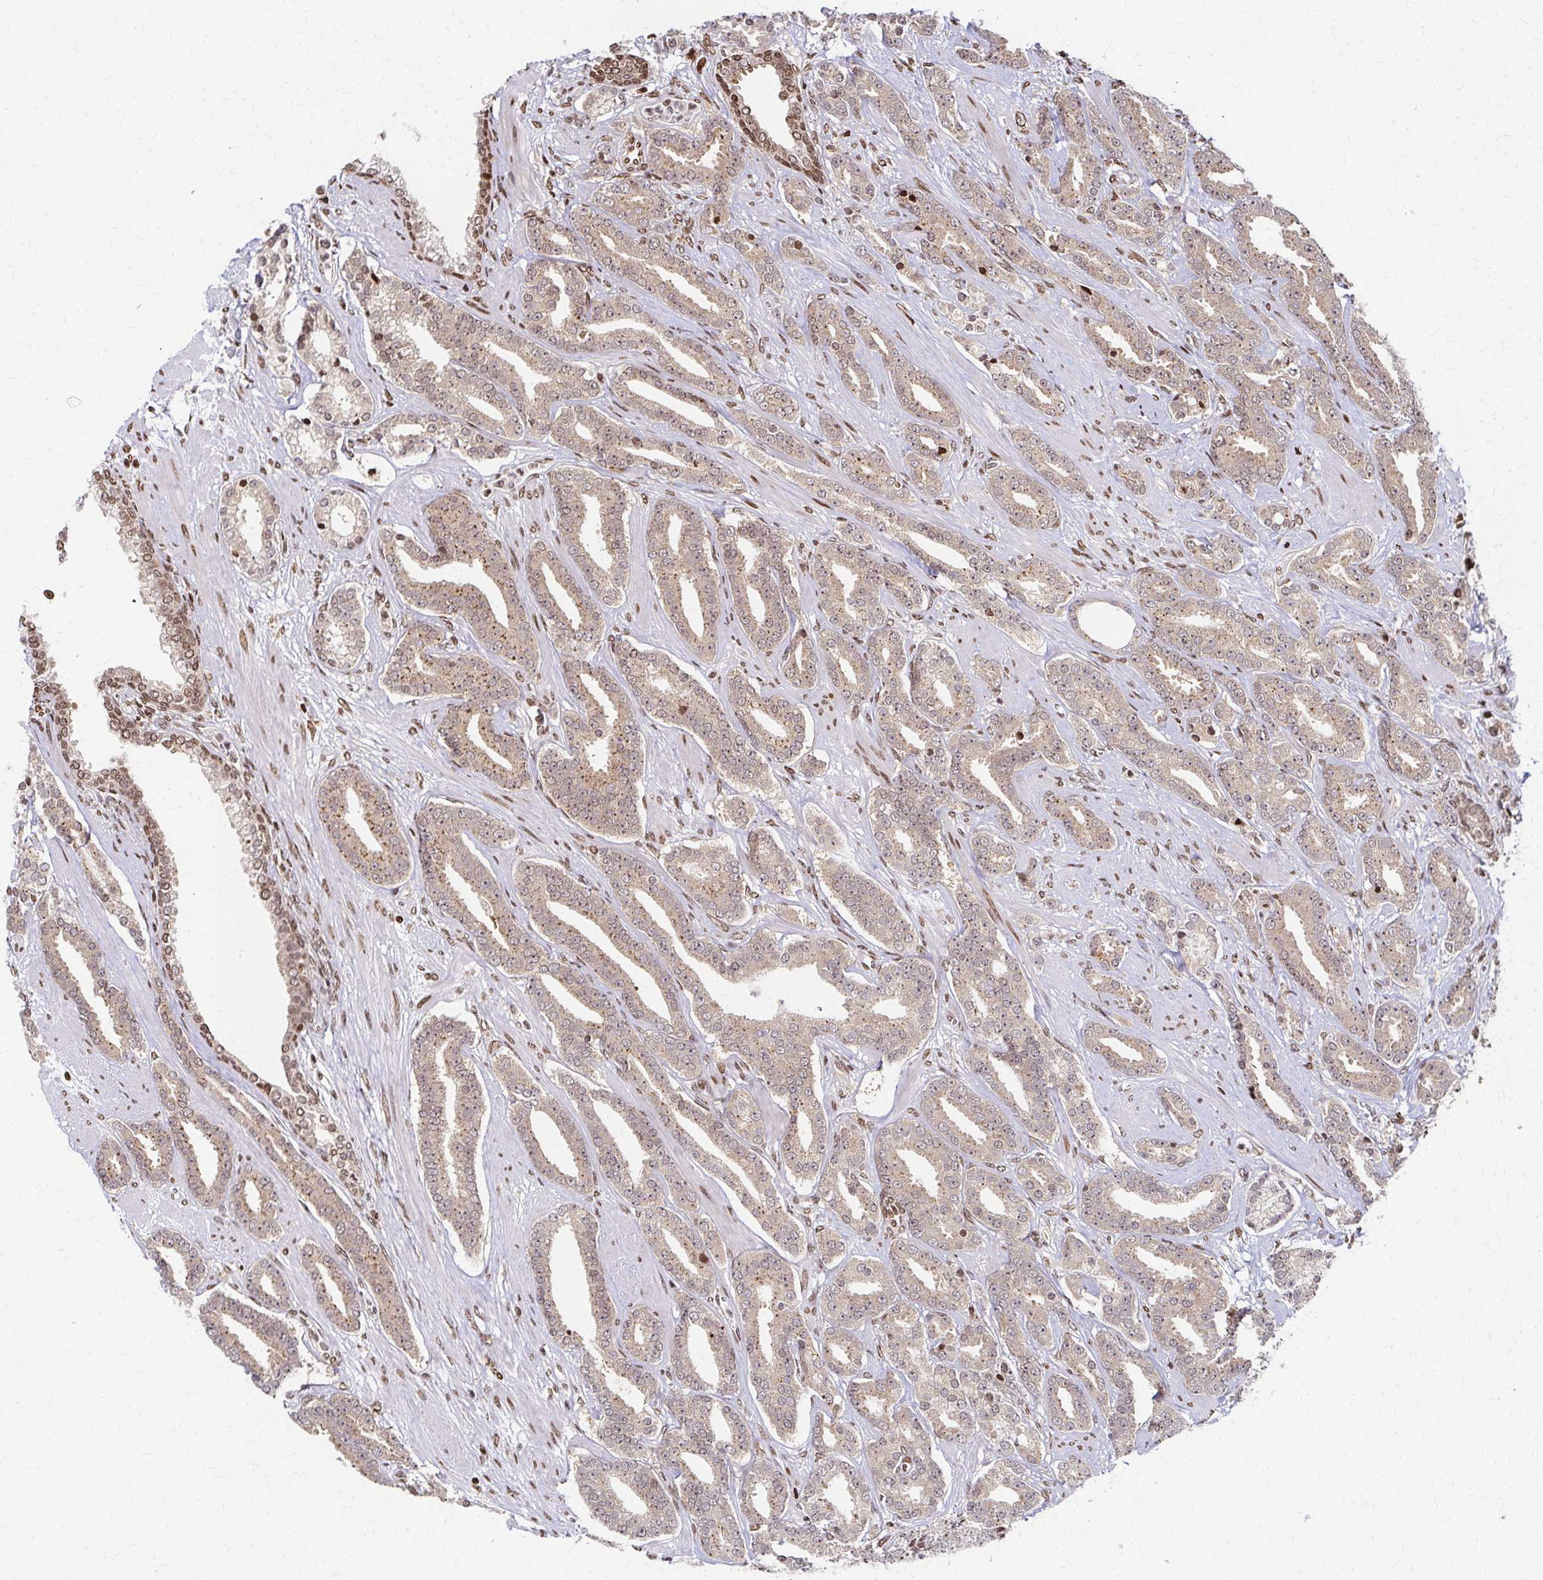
{"staining": {"intensity": "weak", "quantity": "25%-75%", "location": "cytoplasmic/membranous"}, "tissue": "prostate cancer", "cell_type": "Tumor cells", "image_type": "cancer", "snomed": [{"axis": "morphology", "description": "Adenocarcinoma, High grade"}, {"axis": "topography", "description": "Prostate"}], "caption": "DAB immunohistochemical staining of prostate cancer (high-grade adenocarcinoma) exhibits weak cytoplasmic/membranous protein staining in approximately 25%-75% of tumor cells. (DAB IHC with brightfield microscopy, high magnification).", "gene": "PSMD7", "patient": {"sex": "male", "age": 60}}